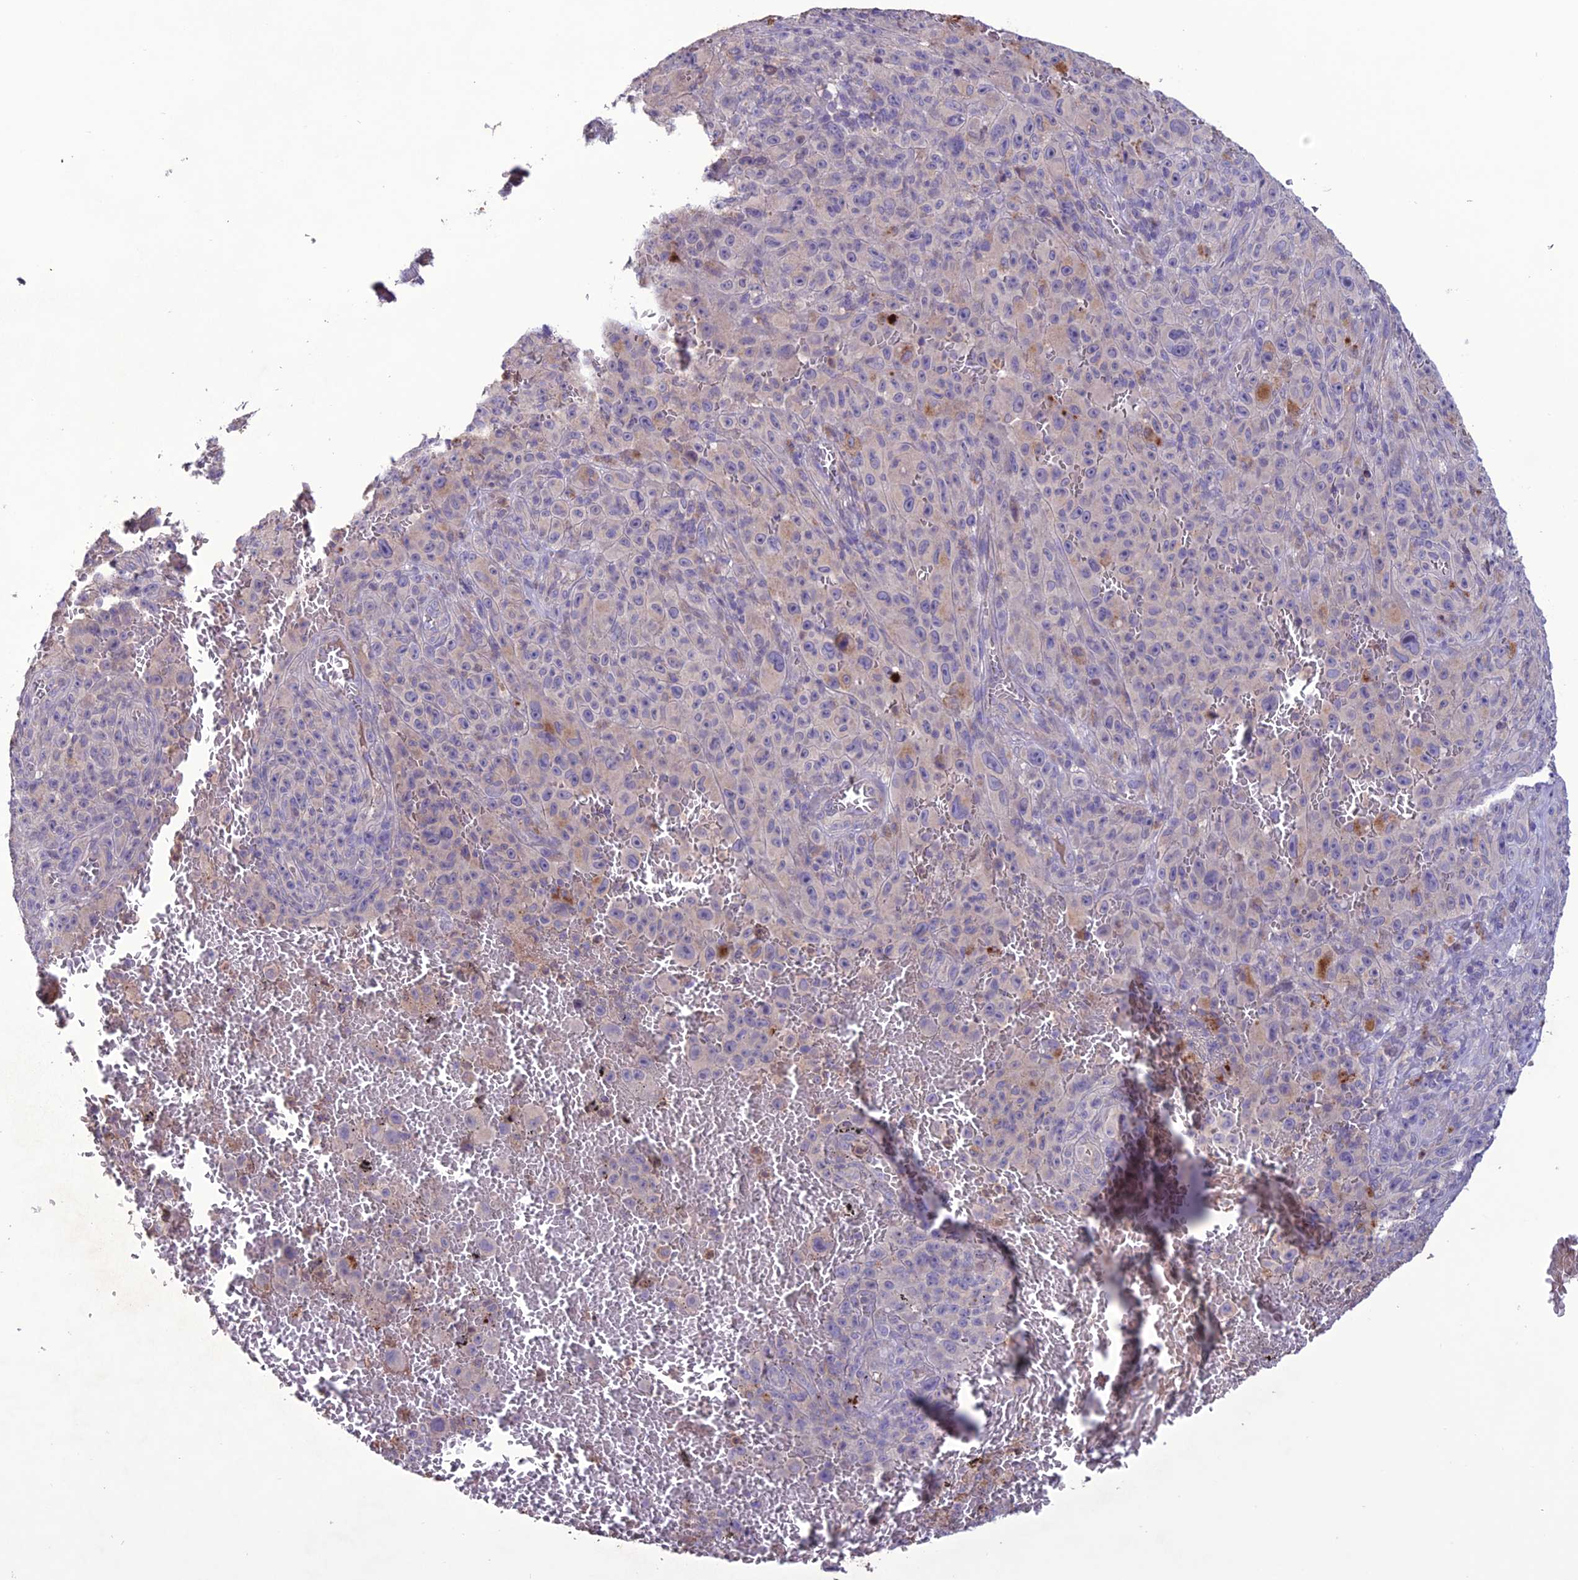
{"staining": {"intensity": "negative", "quantity": "none", "location": "none"}, "tissue": "melanoma", "cell_type": "Tumor cells", "image_type": "cancer", "snomed": [{"axis": "morphology", "description": "Malignant melanoma, NOS"}, {"axis": "topography", "description": "Skin"}], "caption": "A photomicrograph of malignant melanoma stained for a protein exhibits no brown staining in tumor cells. (DAB (3,3'-diaminobenzidine) IHC, high magnification).", "gene": "C2orf76", "patient": {"sex": "female", "age": 82}}